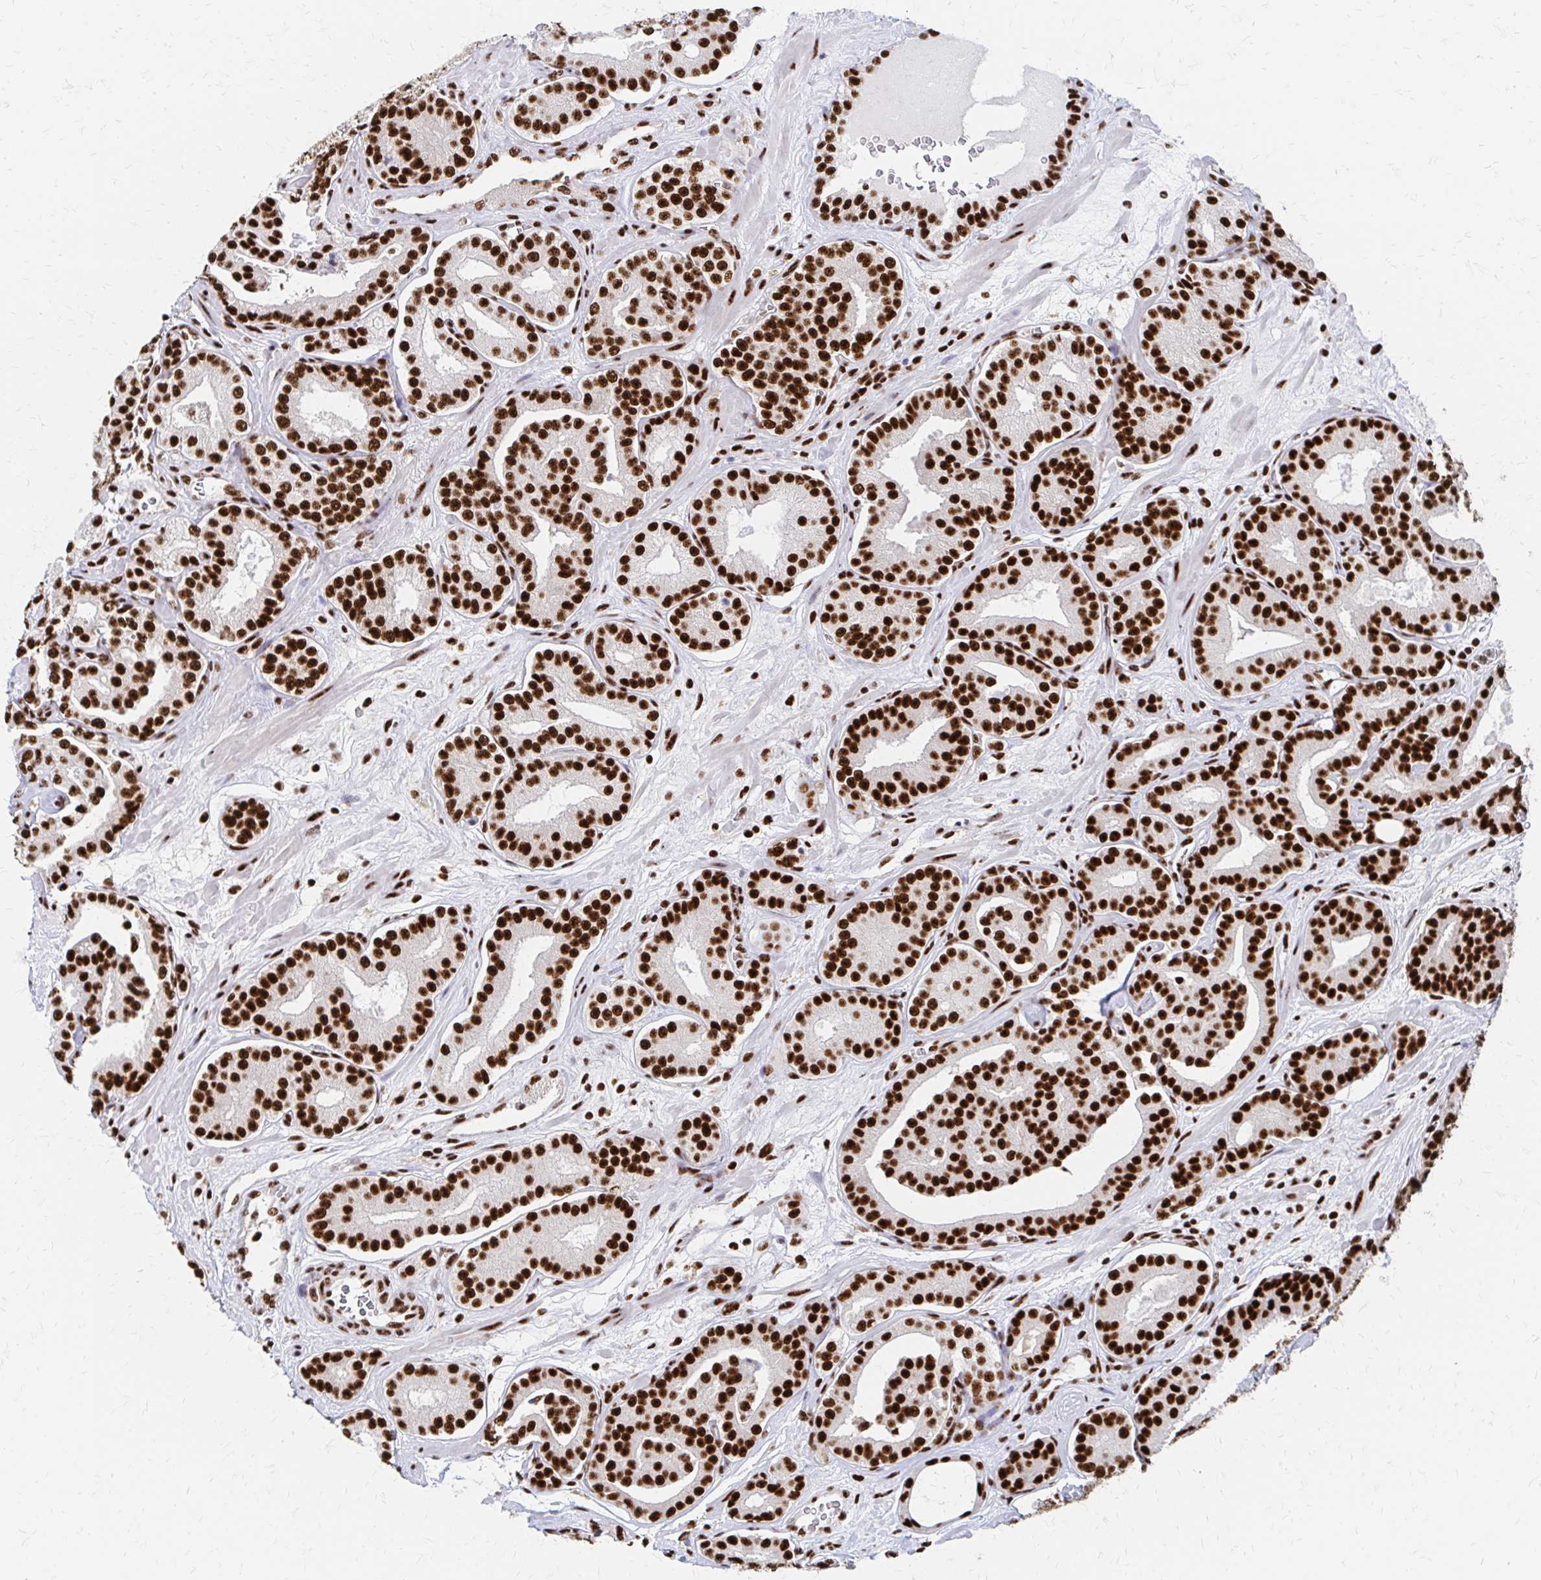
{"staining": {"intensity": "strong", "quantity": ">75%", "location": "nuclear"}, "tissue": "prostate cancer", "cell_type": "Tumor cells", "image_type": "cancer", "snomed": [{"axis": "morphology", "description": "Adenocarcinoma, High grade"}, {"axis": "topography", "description": "Prostate"}], "caption": "Immunohistochemistry (IHC) micrograph of human prostate cancer (high-grade adenocarcinoma) stained for a protein (brown), which displays high levels of strong nuclear staining in about >75% of tumor cells.", "gene": "CNKSR3", "patient": {"sex": "male", "age": 66}}